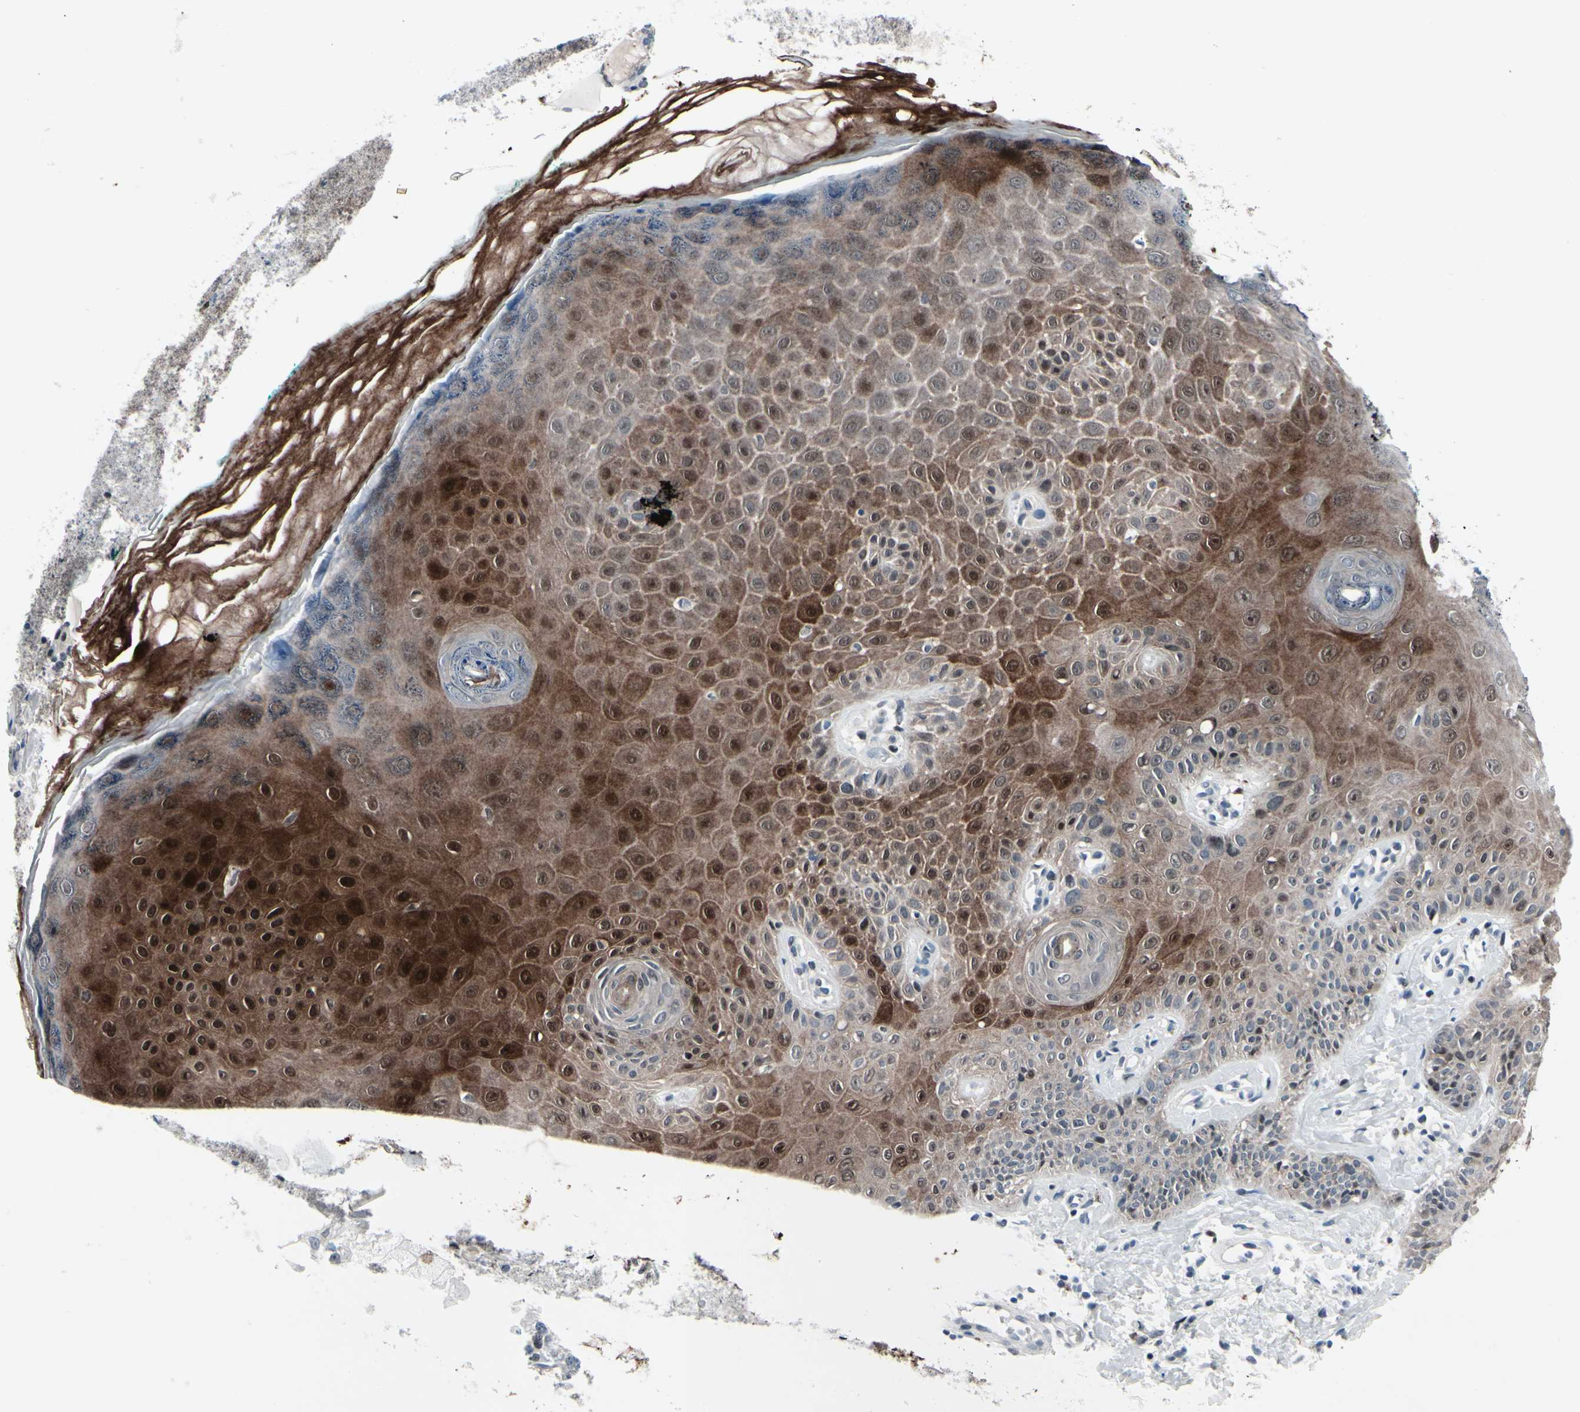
{"staining": {"intensity": "weak", "quantity": "25%-75%", "location": "cytoplasmic/membranous,nuclear"}, "tissue": "skin", "cell_type": "Fibroblasts", "image_type": "normal", "snomed": [{"axis": "morphology", "description": "Normal tissue, NOS"}, {"axis": "topography", "description": "Skin"}], "caption": "DAB (3,3'-diaminobenzidine) immunohistochemical staining of unremarkable skin shows weak cytoplasmic/membranous,nuclear protein positivity in about 25%-75% of fibroblasts. (DAB IHC, brown staining for protein, blue staining for nuclei).", "gene": "TXN", "patient": {"sex": "male", "age": 26}}